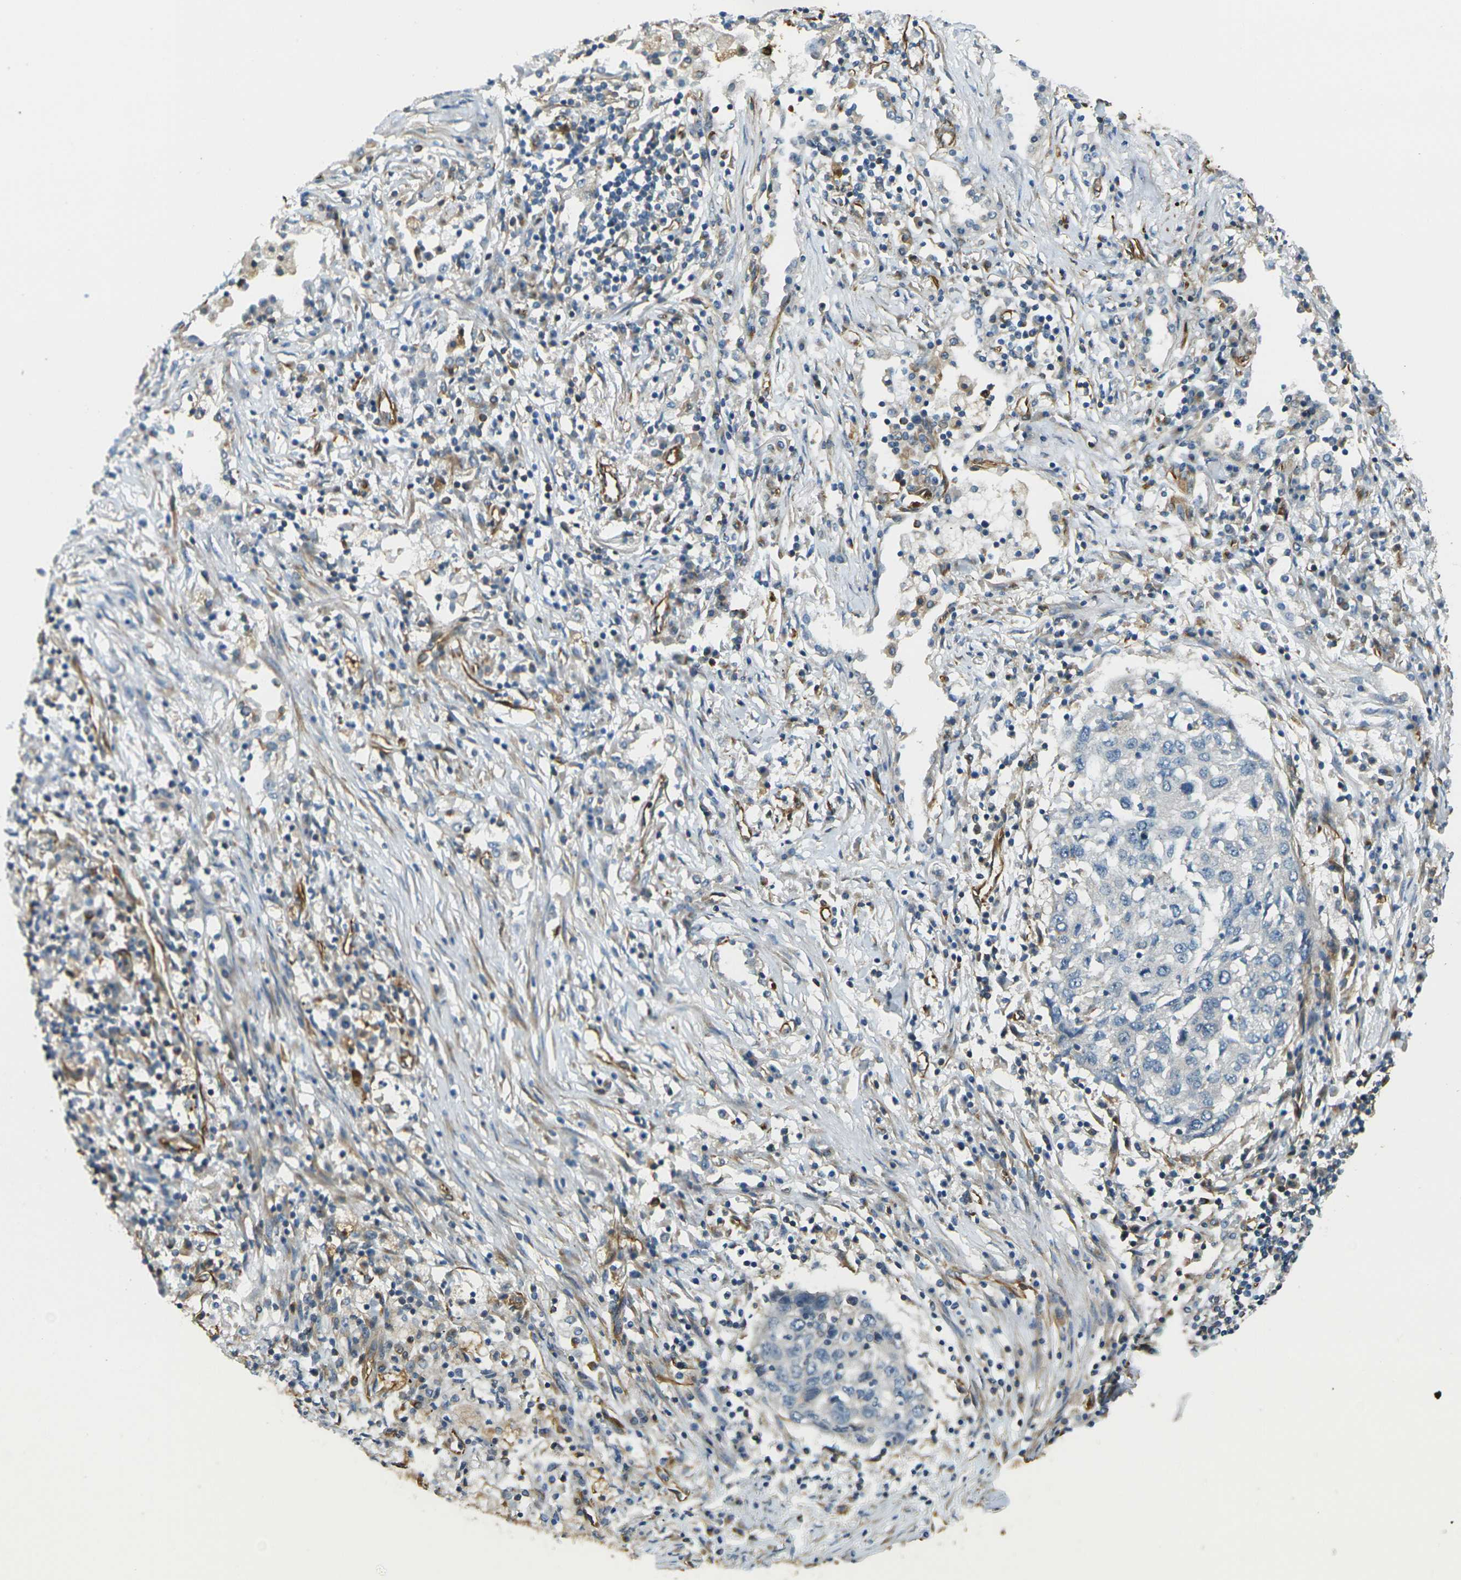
{"staining": {"intensity": "negative", "quantity": "none", "location": "none"}, "tissue": "lung cancer", "cell_type": "Tumor cells", "image_type": "cancer", "snomed": [{"axis": "morphology", "description": "Squamous cell carcinoma, NOS"}, {"axis": "topography", "description": "Lung"}], "caption": "Histopathology image shows no significant protein positivity in tumor cells of lung cancer (squamous cell carcinoma).", "gene": "CYTH3", "patient": {"sex": "female", "age": 63}}